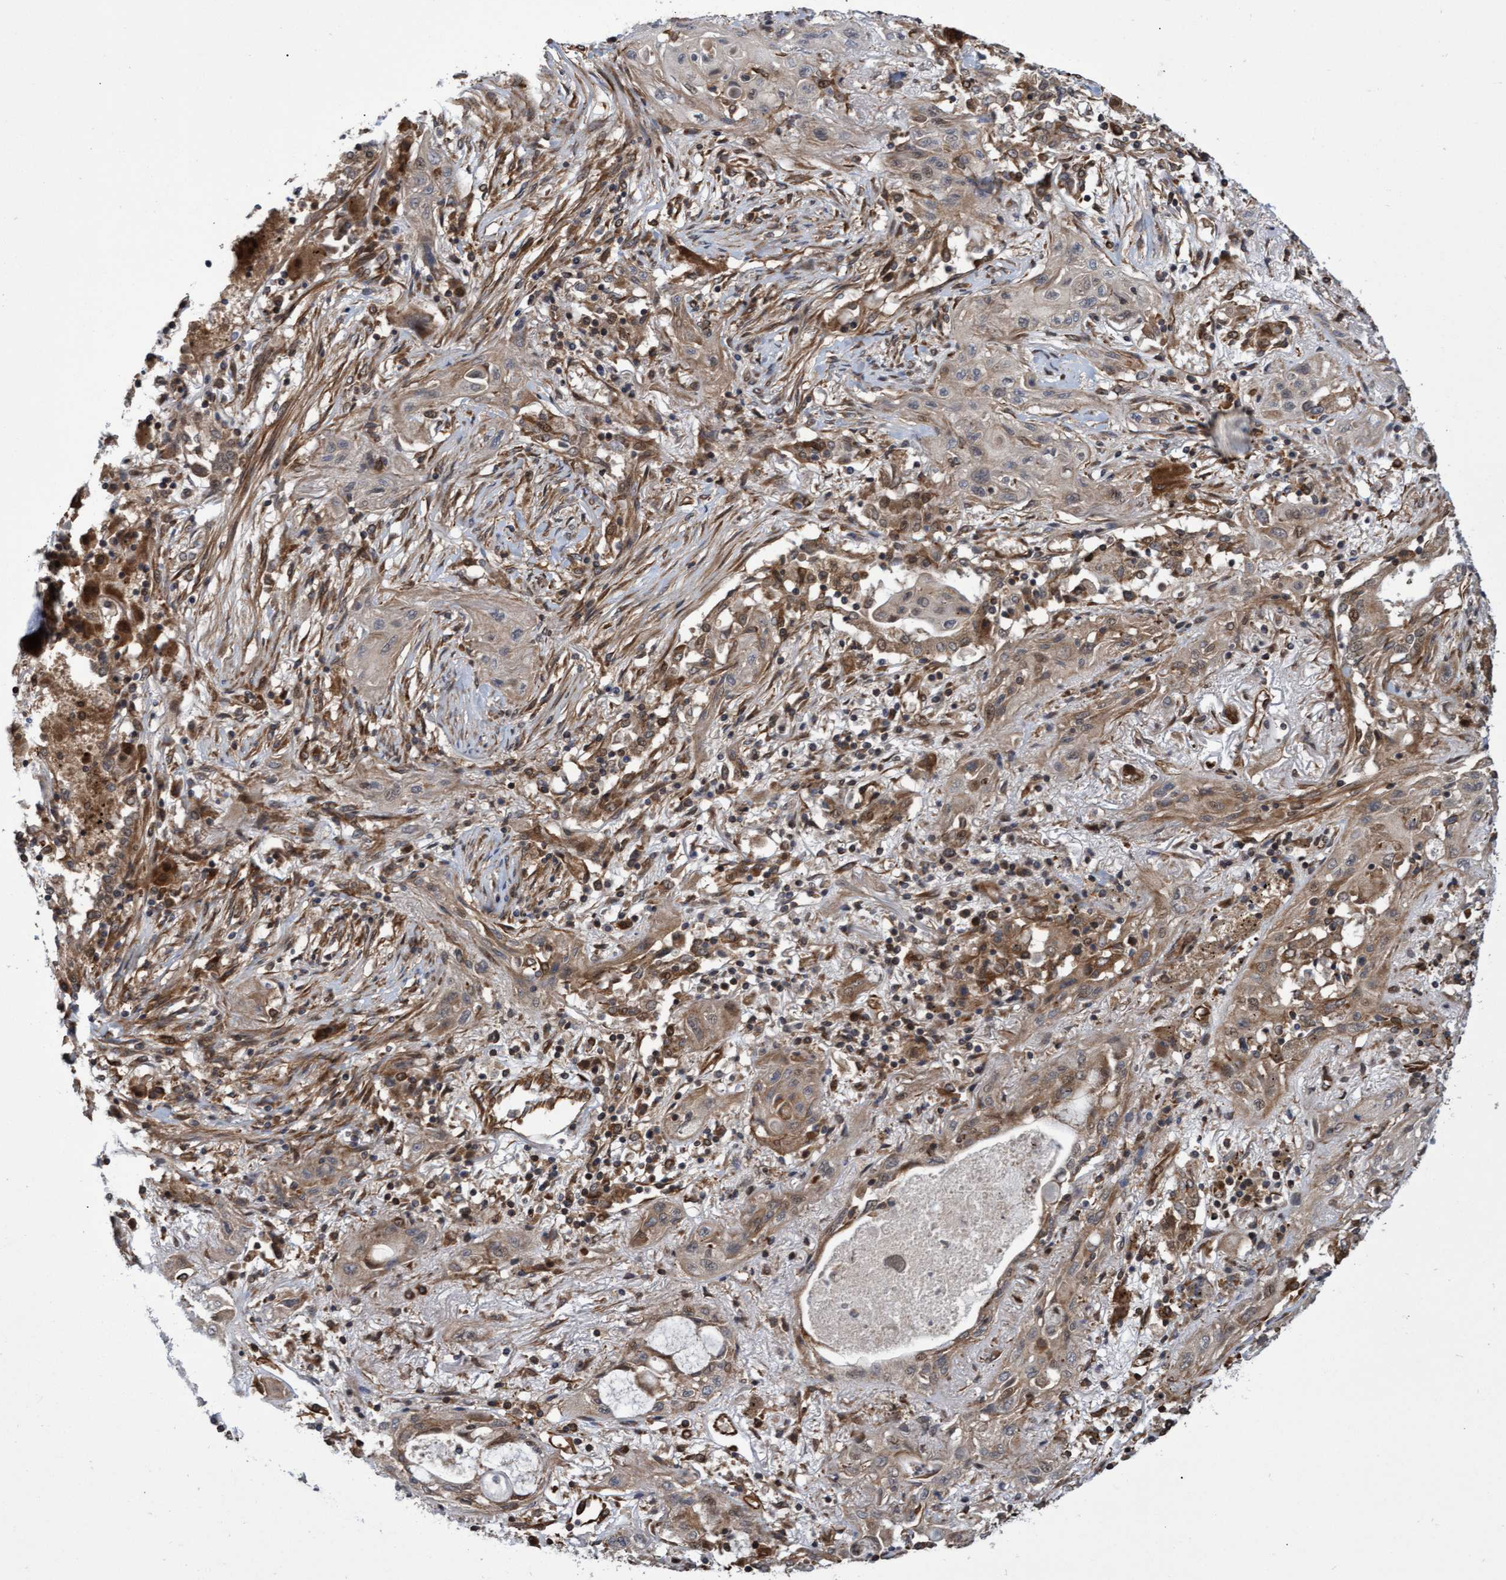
{"staining": {"intensity": "weak", "quantity": ">75%", "location": "cytoplasmic/membranous"}, "tissue": "lung cancer", "cell_type": "Tumor cells", "image_type": "cancer", "snomed": [{"axis": "morphology", "description": "Squamous cell carcinoma, NOS"}, {"axis": "topography", "description": "Lung"}], "caption": "Immunohistochemistry (IHC) micrograph of neoplastic tissue: squamous cell carcinoma (lung) stained using immunohistochemistry demonstrates low levels of weak protein expression localized specifically in the cytoplasmic/membranous of tumor cells, appearing as a cytoplasmic/membranous brown color.", "gene": "TNFRSF10B", "patient": {"sex": "female", "age": 47}}